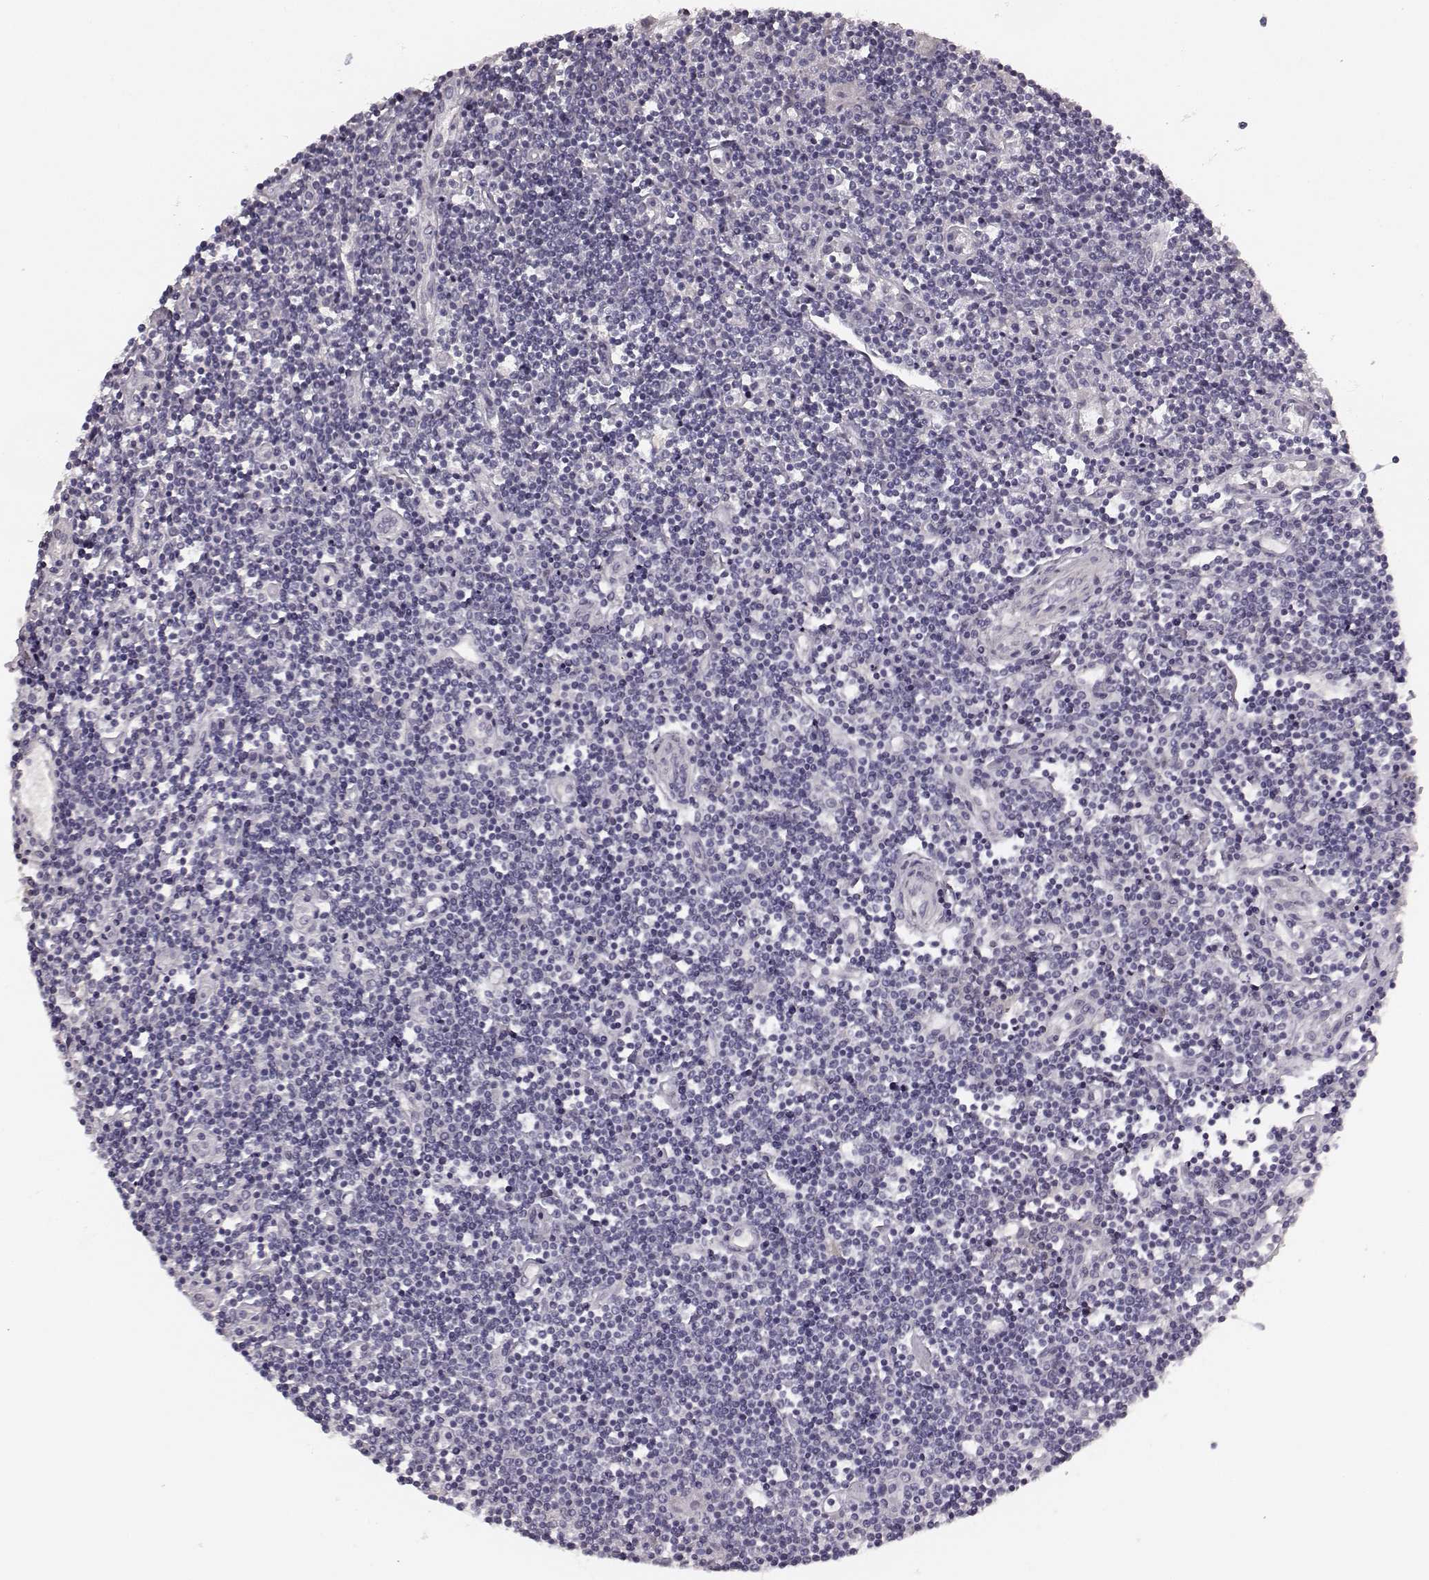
{"staining": {"intensity": "negative", "quantity": "none", "location": "none"}, "tissue": "lymphoma", "cell_type": "Tumor cells", "image_type": "cancer", "snomed": [{"axis": "morphology", "description": "Hodgkin's disease, NOS"}, {"axis": "topography", "description": "Lymph node"}], "caption": "Immunohistochemical staining of human lymphoma displays no significant expression in tumor cells.", "gene": "RIT2", "patient": {"sex": "male", "age": 40}}